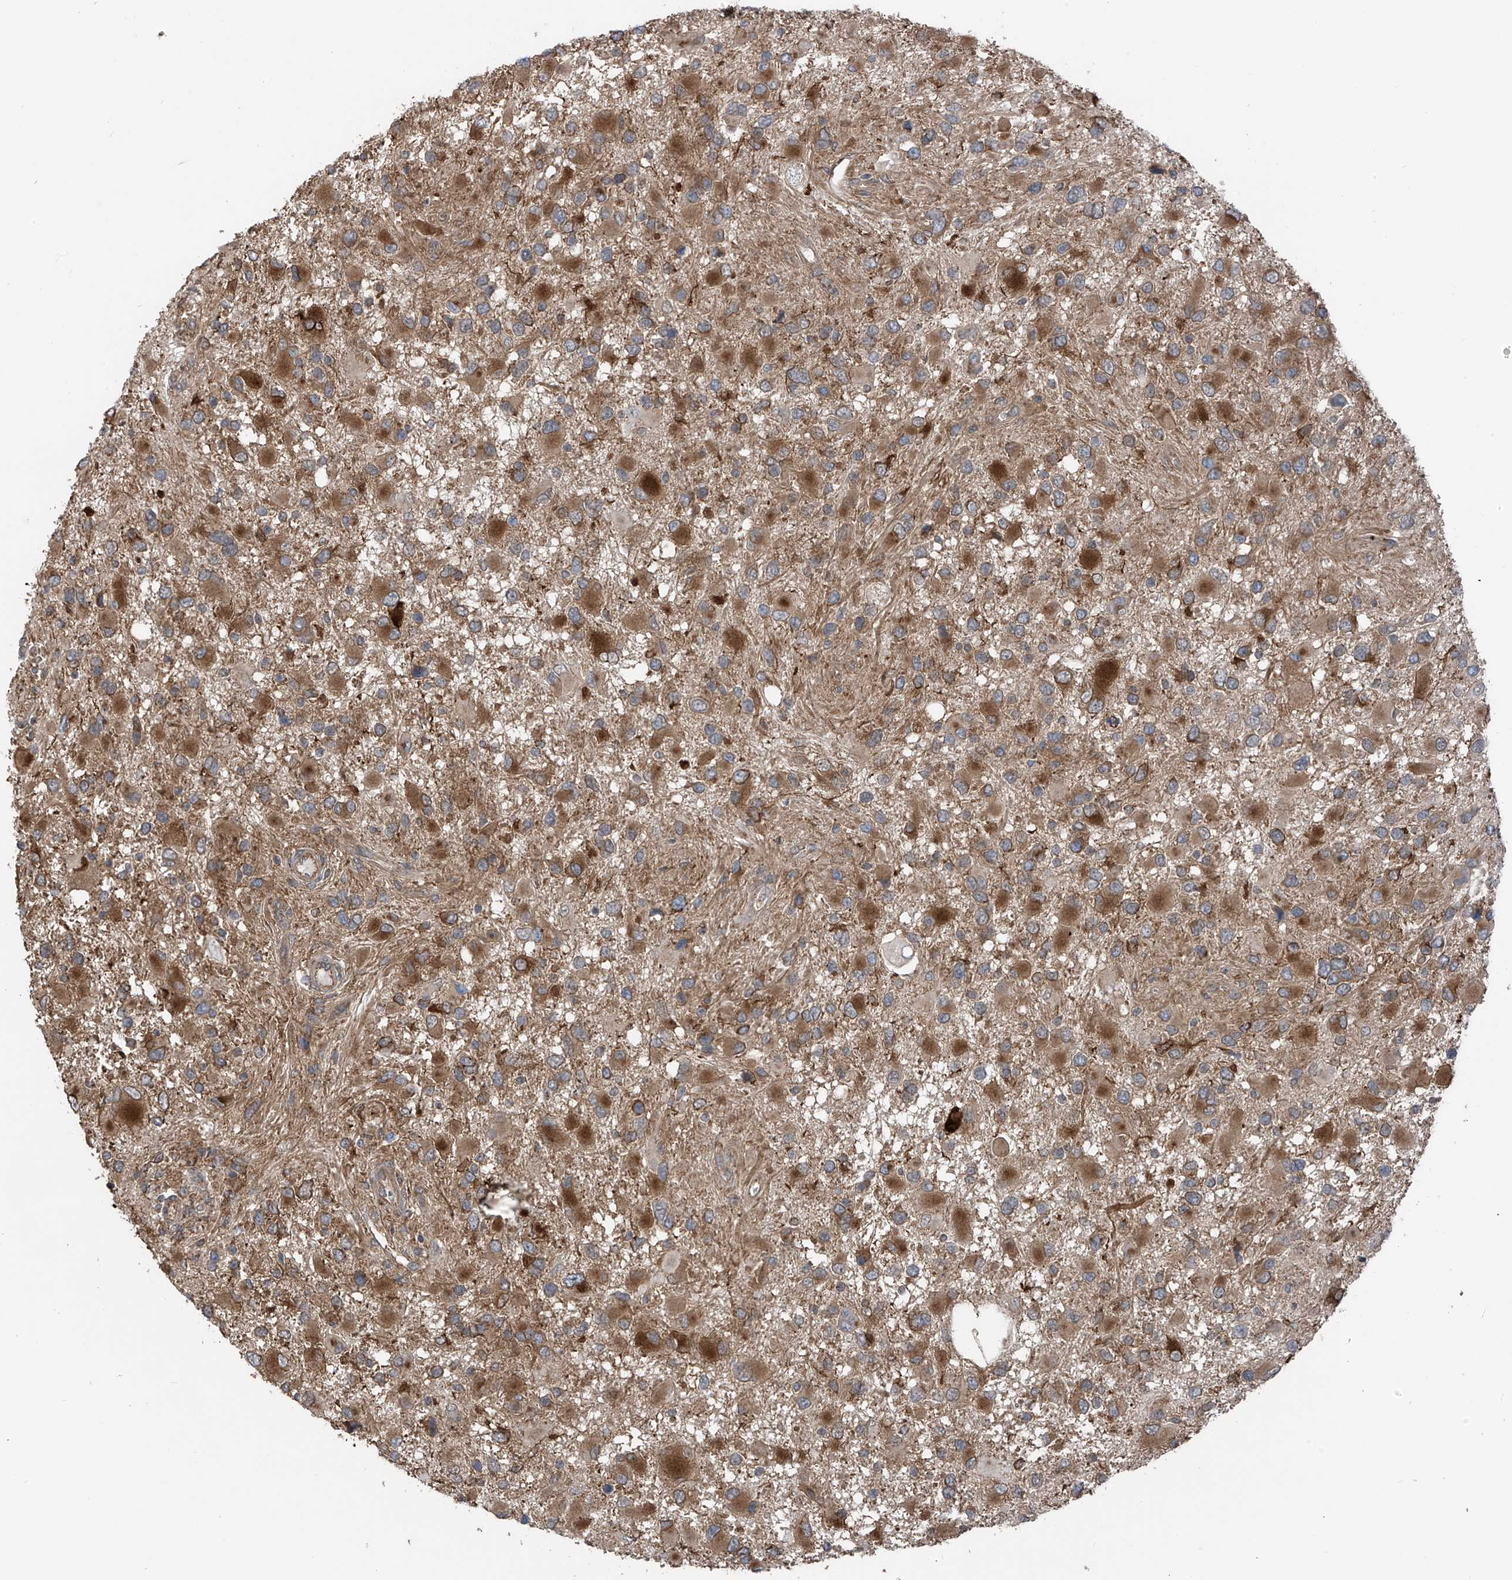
{"staining": {"intensity": "moderate", "quantity": ">75%", "location": "cytoplasmic/membranous"}, "tissue": "glioma", "cell_type": "Tumor cells", "image_type": "cancer", "snomed": [{"axis": "morphology", "description": "Glioma, malignant, High grade"}, {"axis": "topography", "description": "Brain"}], "caption": "Immunohistochemical staining of malignant glioma (high-grade) displays medium levels of moderate cytoplasmic/membranous protein staining in approximately >75% of tumor cells.", "gene": "ZNF189", "patient": {"sex": "male", "age": 53}}